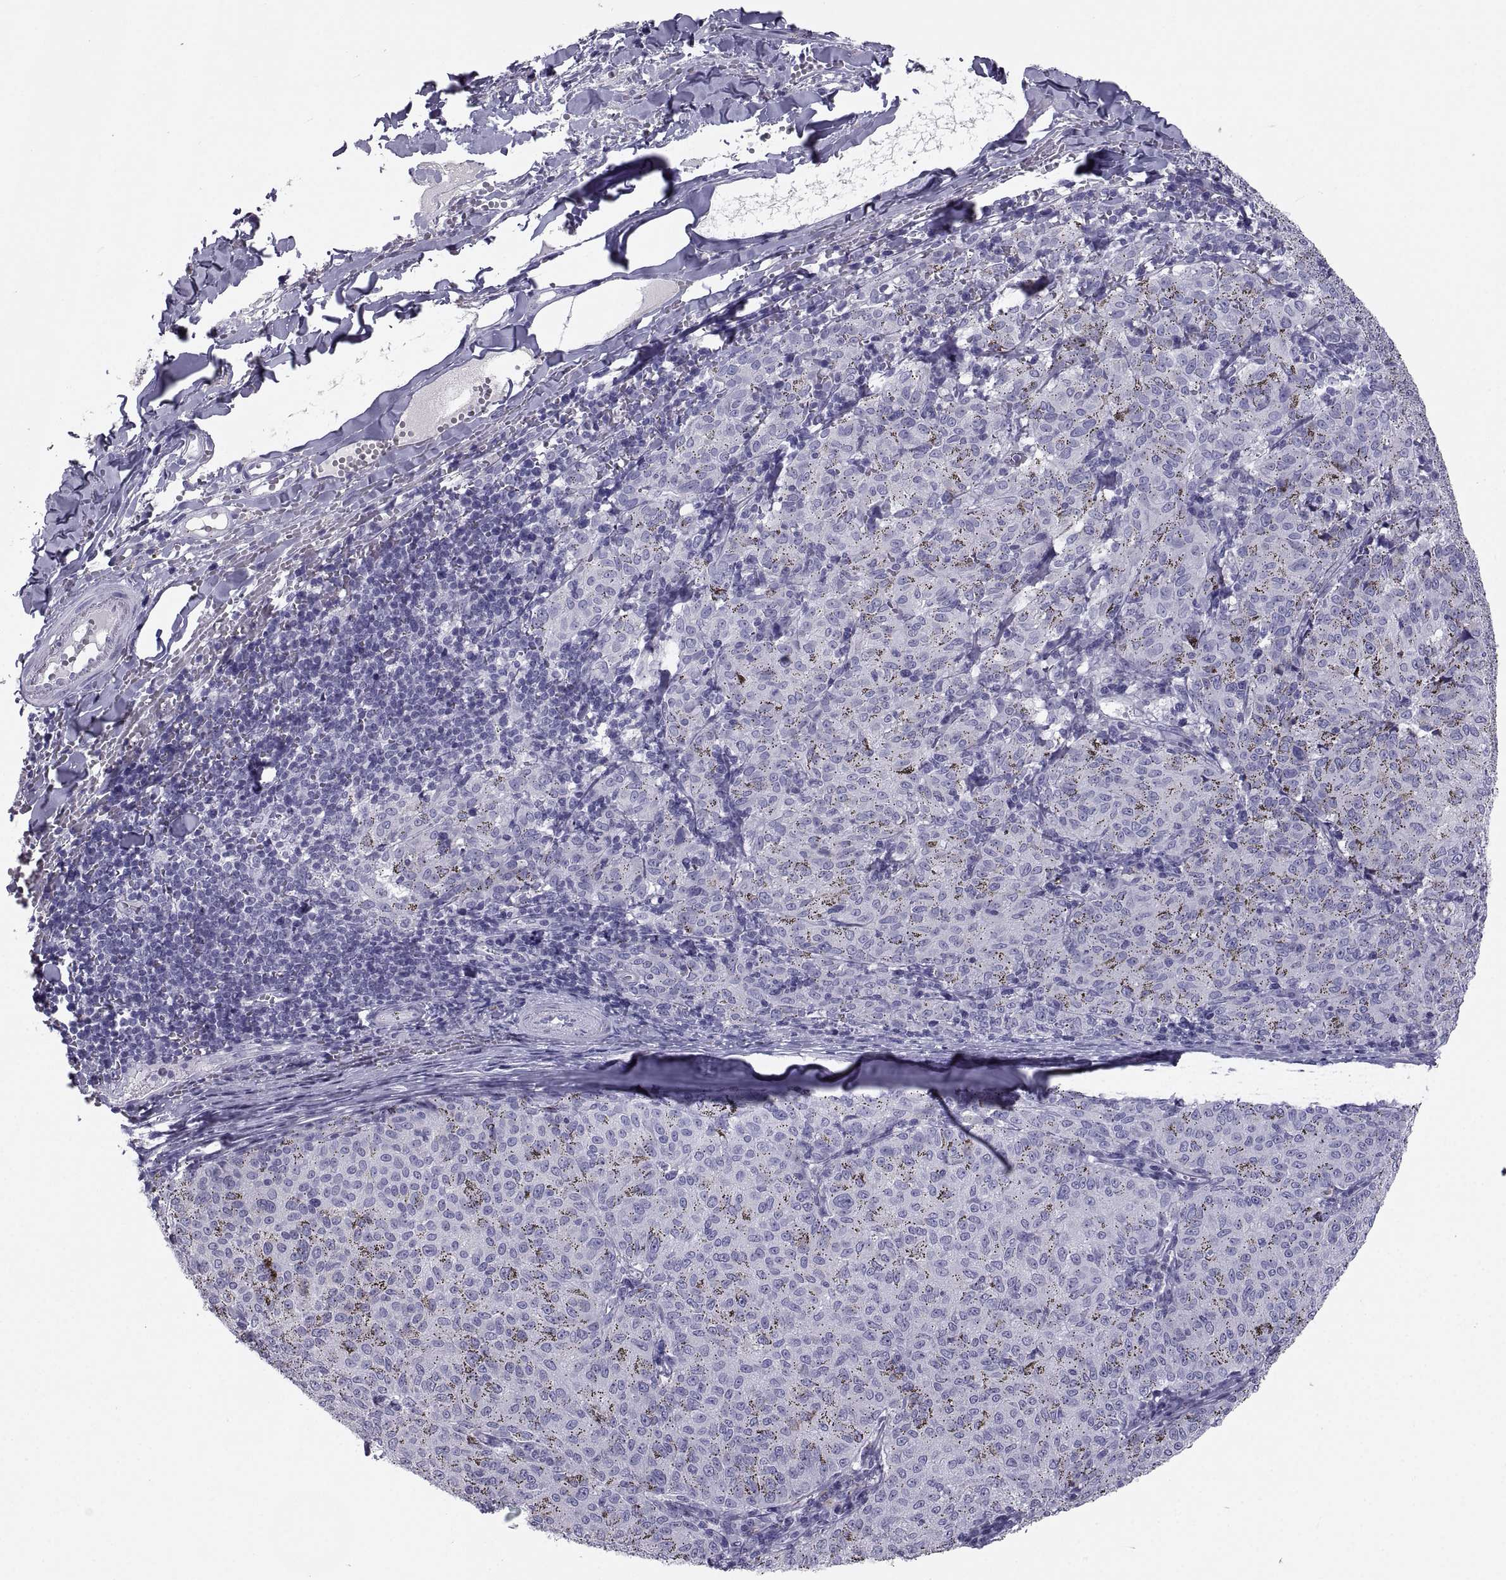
{"staining": {"intensity": "negative", "quantity": "none", "location": "none"}, "tissue": "melanoma", "cell_type": "Tumor cells", "image_type": "cancer", "snomed": [{"axis": "morphology", "description": "Malignant melanoma, NOS"}, {"axis": "topography", "description": "Skin"}], "caption": "This is an immunohistochemistry histopathology image of human melanoma. There is no staining in tumor cells.", "gene": "PCSK1N", "patient": {"sex": "female", "age": 72}}